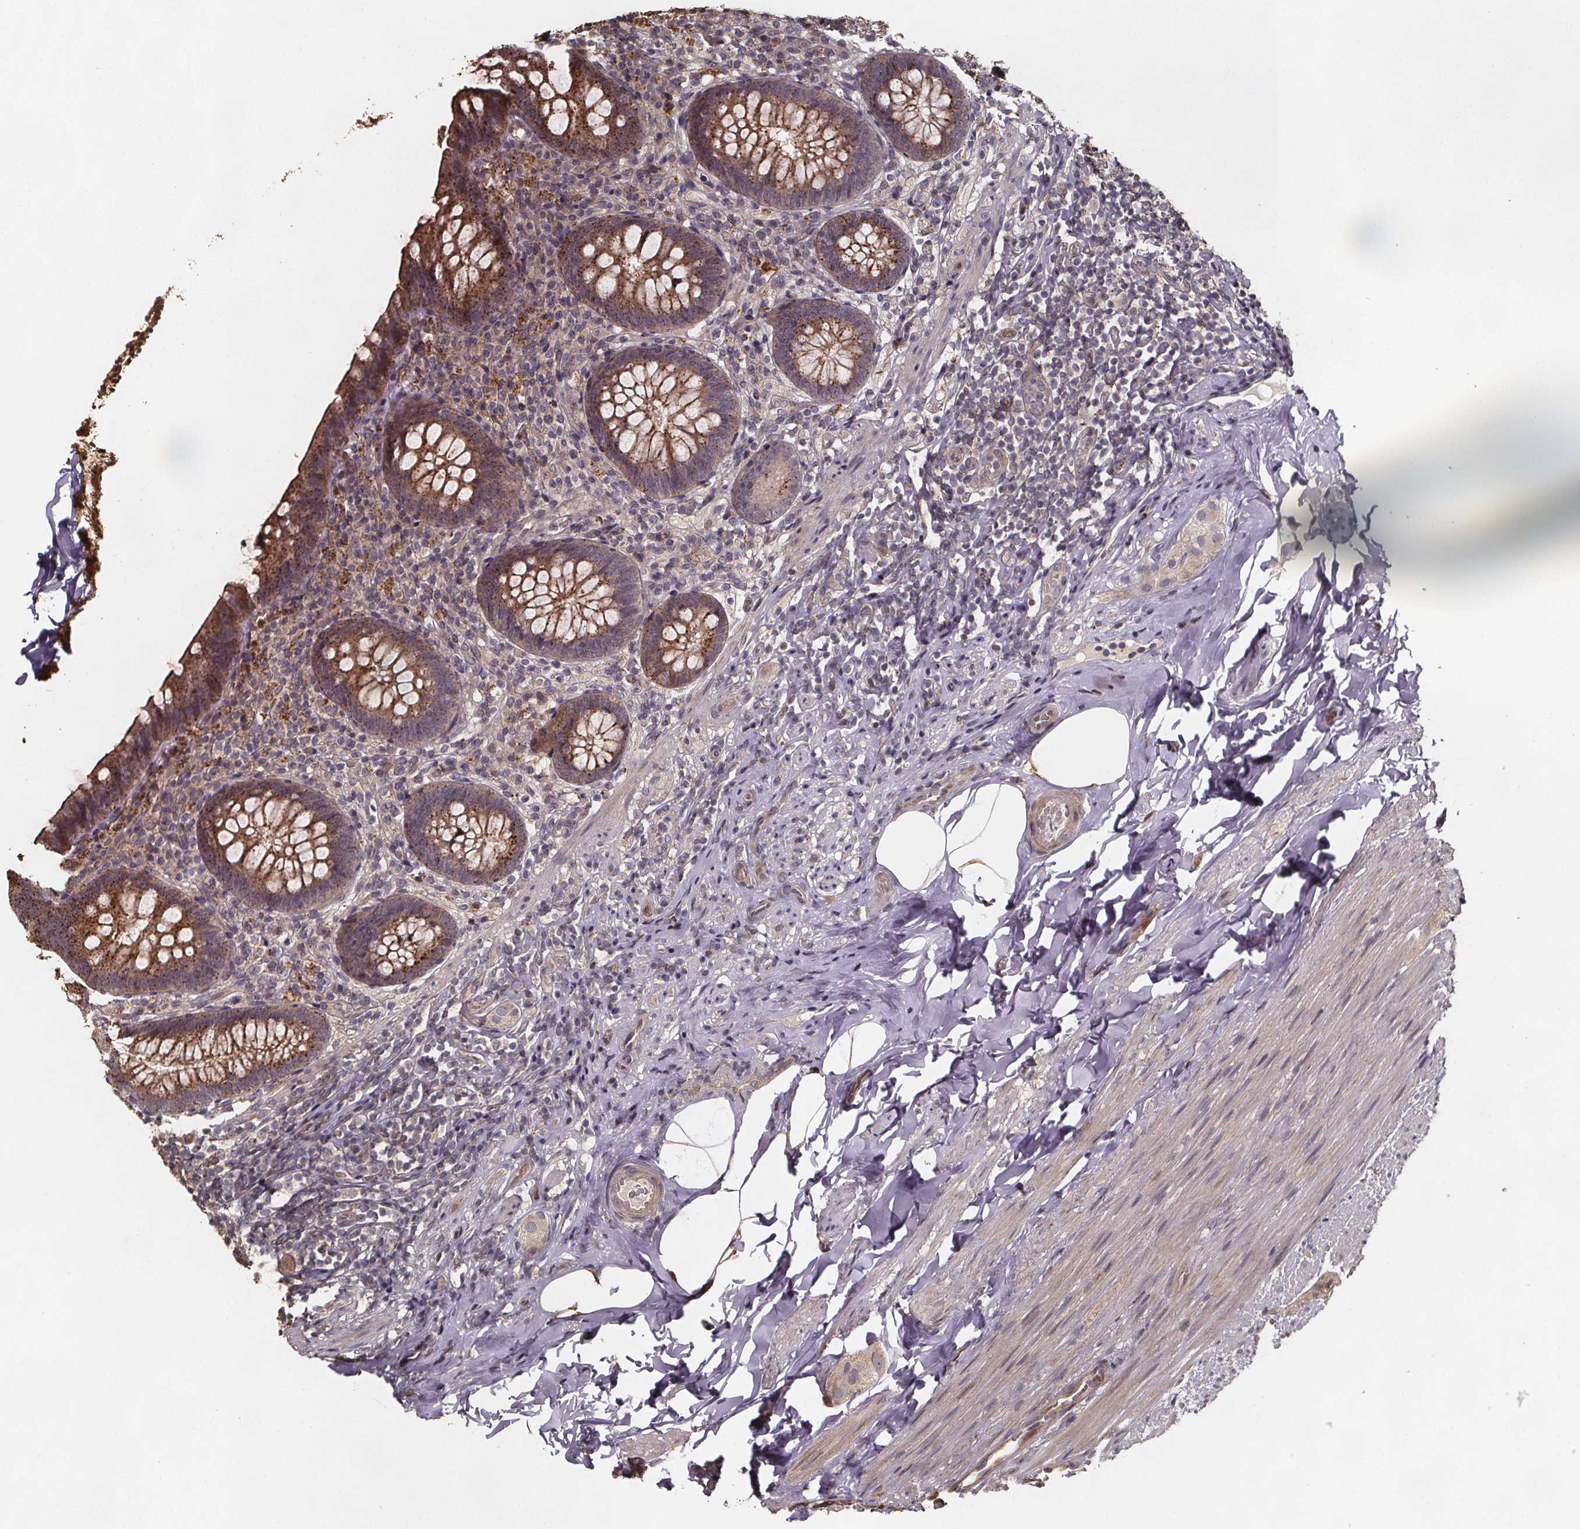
{"staining": {"intensity": "moderate", "quantity": ">75%", "location": "cytoplasmic/membranous"}, "tissue": "appendix", "cell_type": "Glandular cells", "image_type": "normal", "snomed": [{"axis": "morphology", "description": "Normal tissue, NOS"}, {"axis": "topography", "description": "Appendix"}], "caption": "Appendix was stained to show a protein in brown. There is medium levels of moderate cytoplasmic/membranous positivity in about >75% of glandular cells. The staining was performed using DAB (3,3'-diaminobenzidine) to visualize the protein expression in brown, while the nuclei were stained in blue with hematoxylin (Magnification: 20x).", "gene": "ZNF879", "patient": {"sex": "male", "age": 47}}